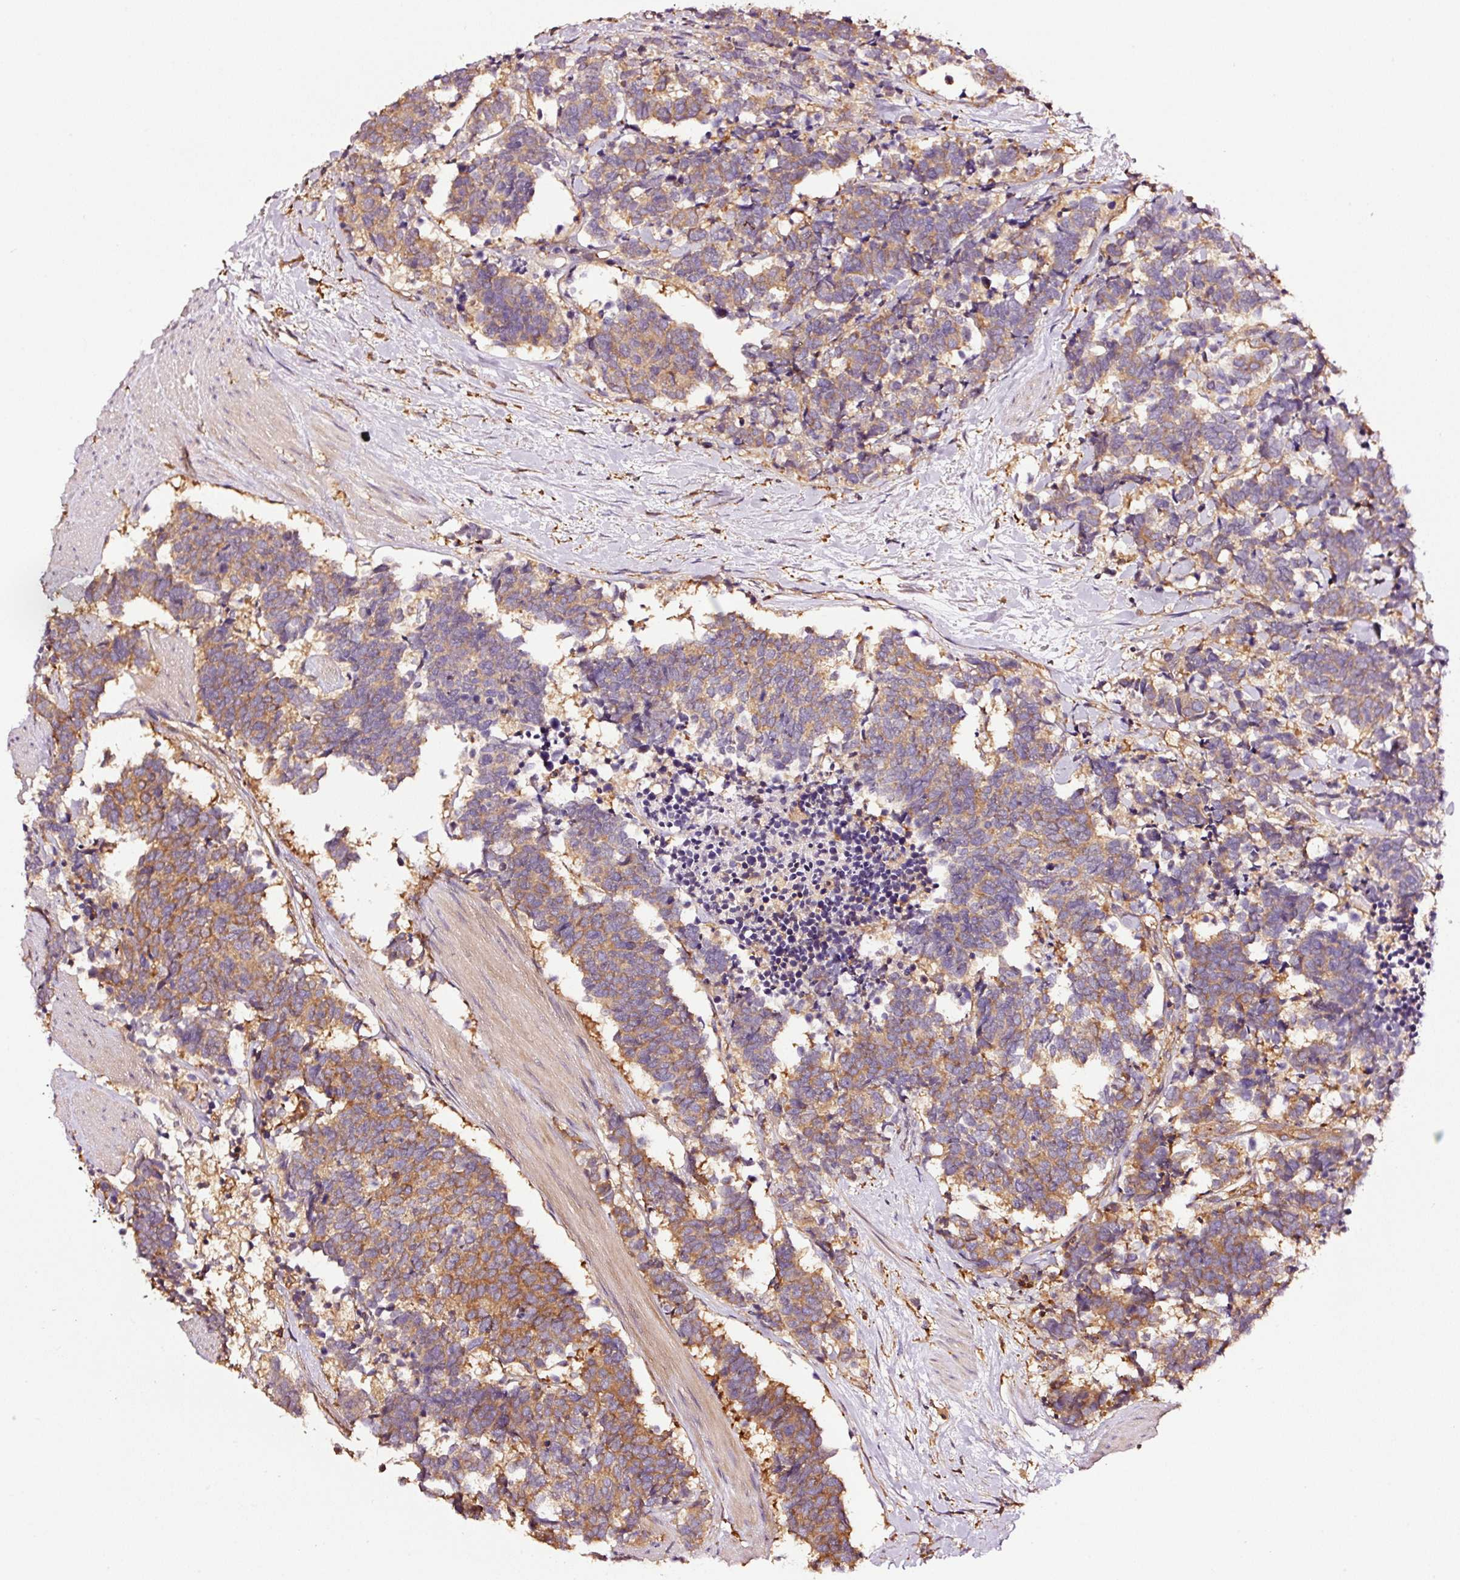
{"staining": {"intensity": "moderate", "quantity": ">75%", "location": "cytoplasmic/membranous"}, "tissue": "carcinoid", "cell_type": "Tumor cells", "image_type": "cancer", "snomed": [{"axis": "morphology", "description": "Carcinoma, NOS"}, {"axis": "morphology", "description": "Carcinoid, malignant, NOS"}, {"axis": "topography", "description": "Prostate"}], "caption": "Brown immunohistochemical staining in malignant carcinoid exhibits moderate cytoplasmic/membranous positivity in approximately >75% of tumor cells.", "gene": "METAP1", "patient": {"sex": "male", "age": 57}}